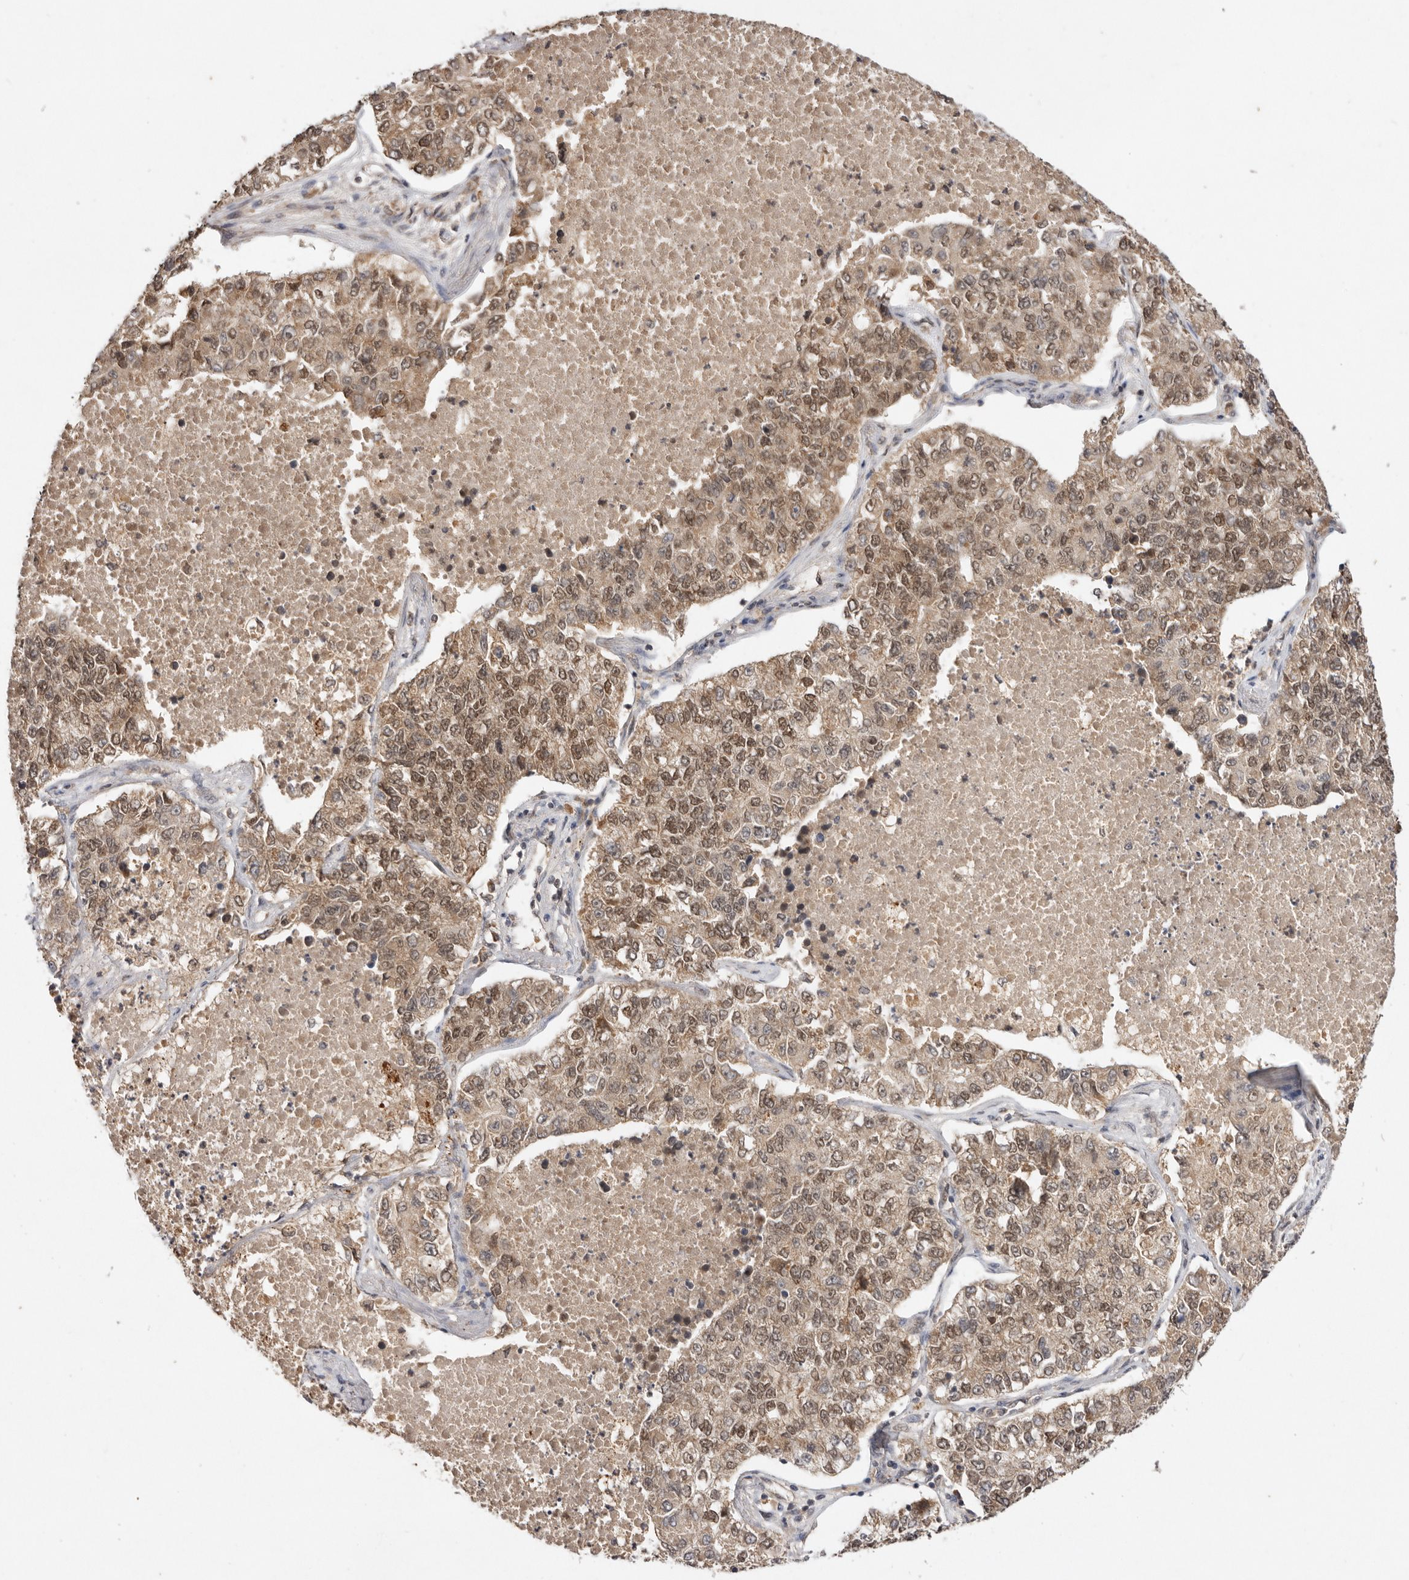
{"staining": {"intensity": "moderate", "quantity": ">75%", "location": "cytoplasmic/membranous,nuclear"}, "tissue": "lung cancer", "cell_type": "Tumor cells", "image_type": "cancer", "snomed": [{"axis": "morphology", "description": "Adenocarcinoma, NOS"}, {"axis": "topography", "description": "Lung"}], "caption": "Adenocarcinoma (lung) was stained to show a protein in brown. There is medium levels of moderate cytoplasmic/membranous and nuclear expression in approximately >75% of tumor cells. (DAB (3,3'-diaminobenzidine) IHC with brightfield microscopy, high magnification).", "gene": "TARS2", "patient": {"sex": "male", "age": 49}}